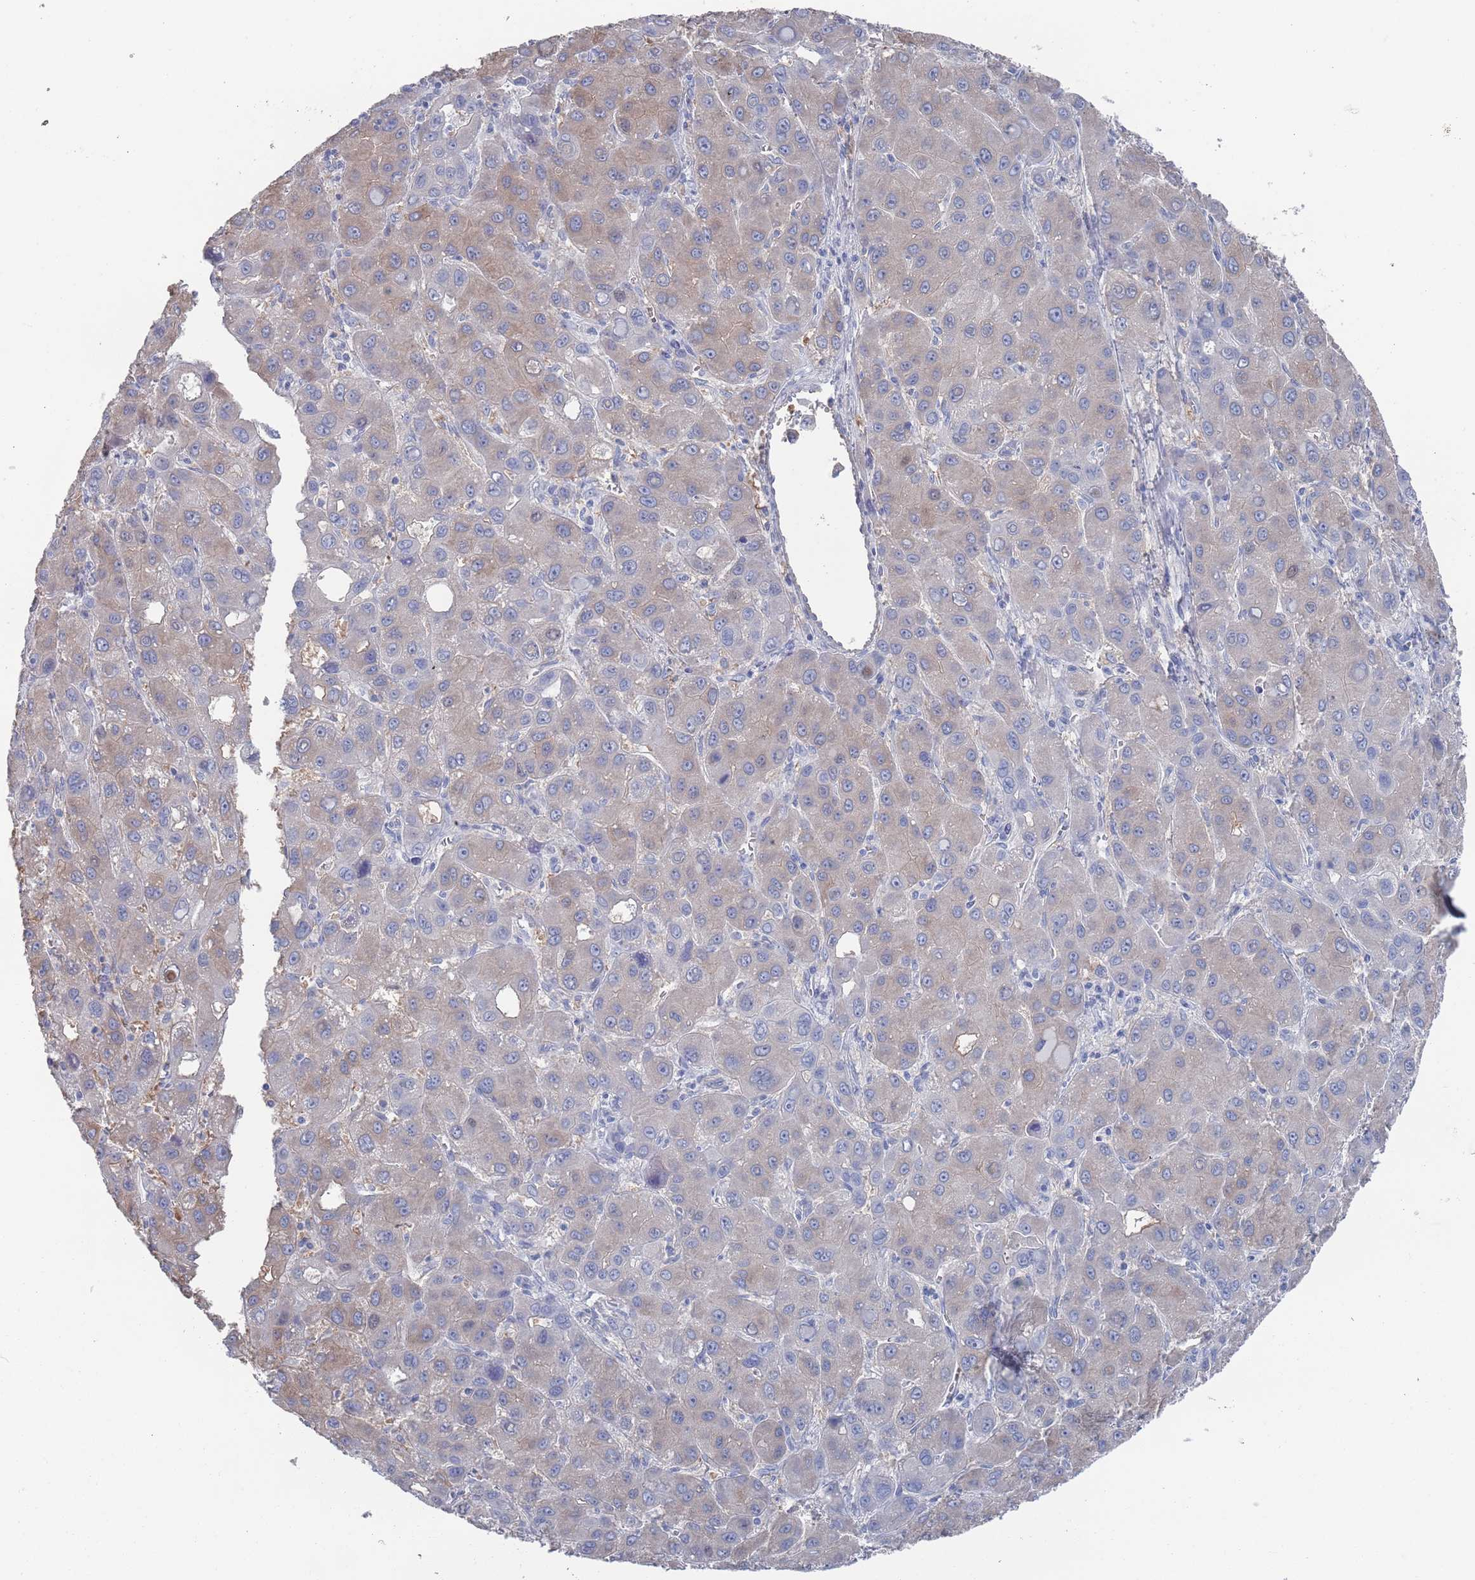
{"staining": {"intensity": "negative", "quantity": "none", "location": "none"}, "tissue": "liver cancer", "cell_type": "Tumor cells", "image_type": "cancer", "snomed": [{"axis": "morphology", "description": "Carcinoma, Hepatocellular, NOS"}, {"axis": "topography", "description": "Liver"}], "caption": "An image of liver cancer stained for a protein reveals no brown staining in tumor cells.", "gene": "TMCO3", "patient": {"sex": "male", "age": 55}}